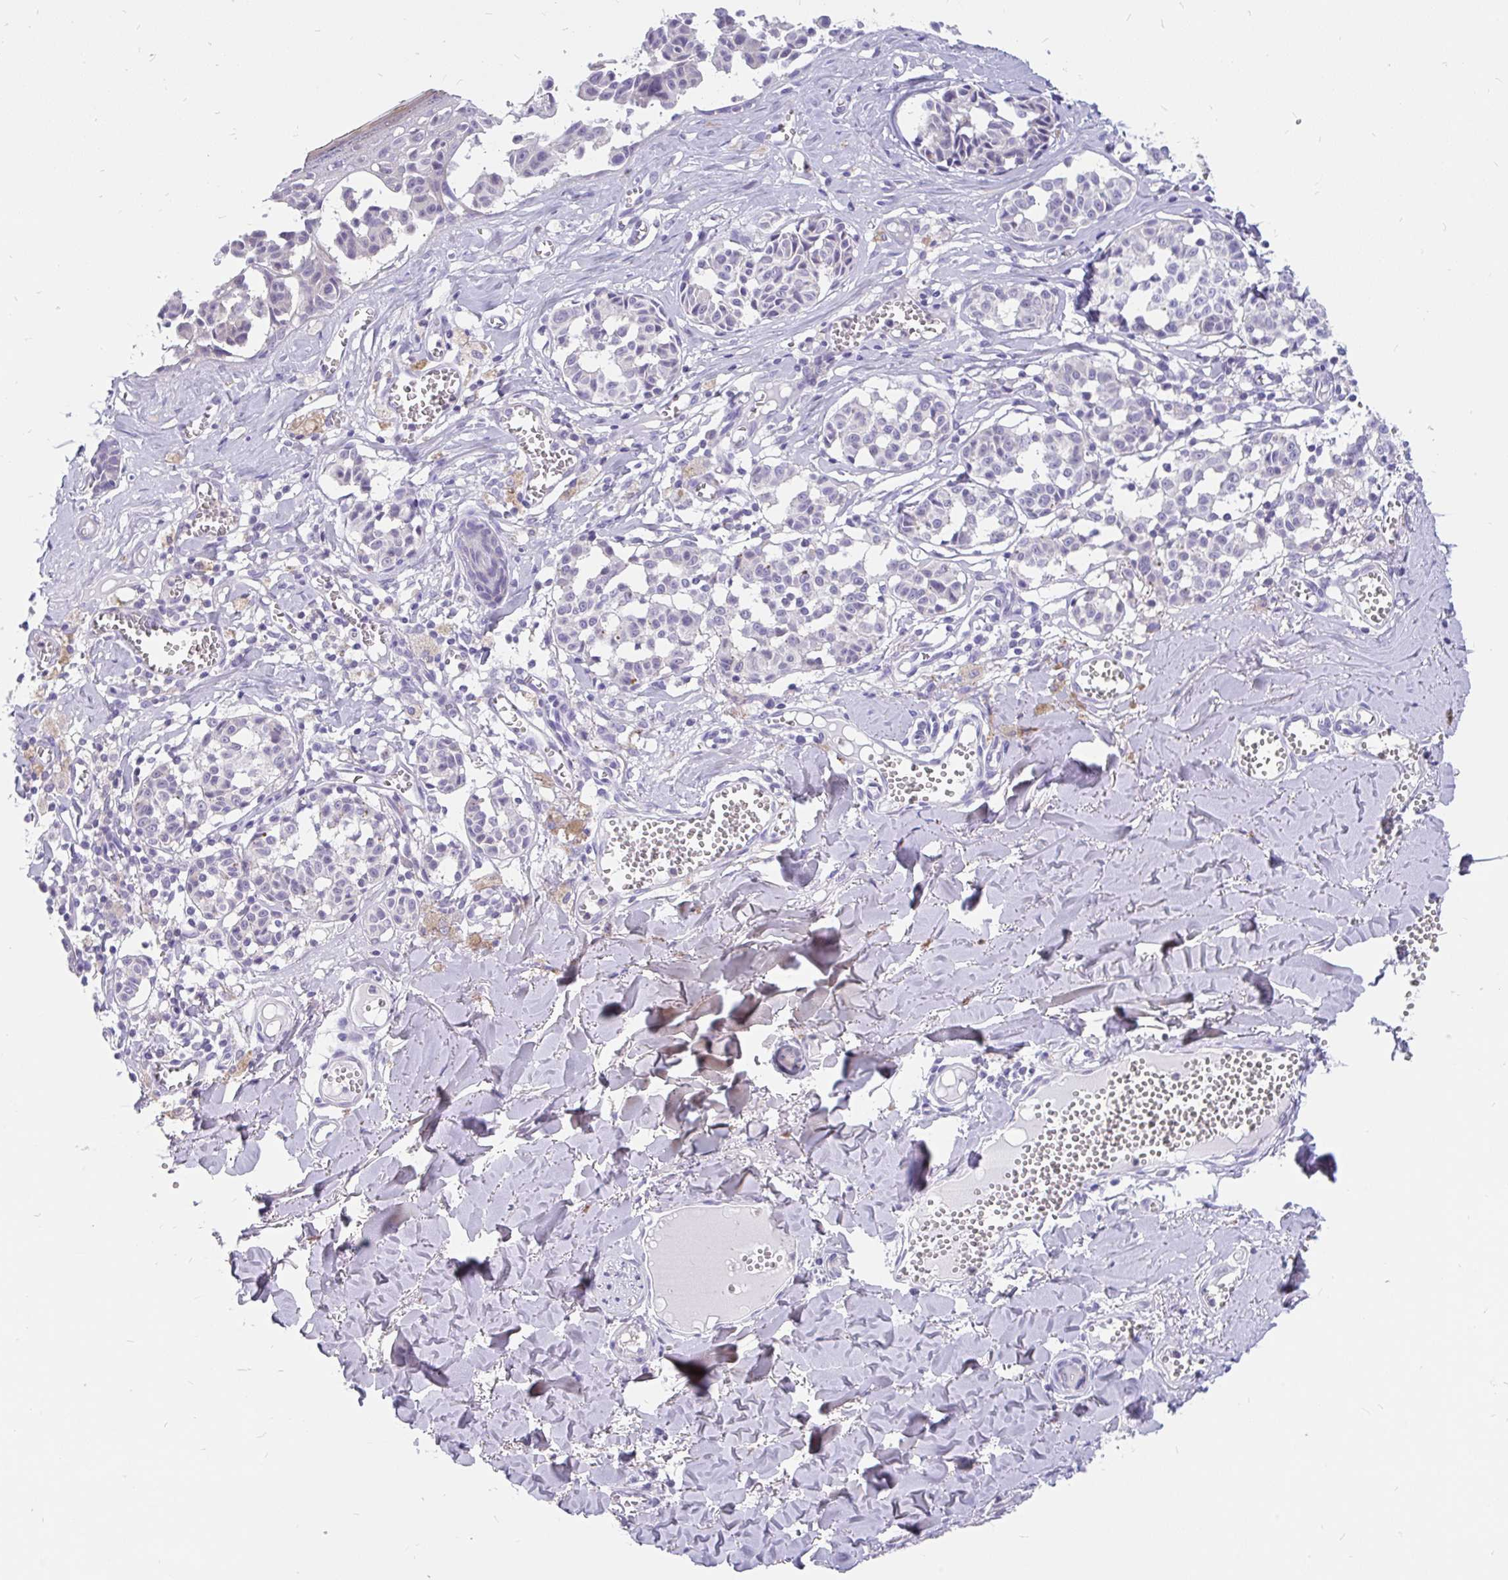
{"staining": {"intensity": "negative", "quantity": "none", "location": "none"}, "tissue": "melanoma", "cell_type": "Tumor cells", "image_type": "cancer", "snomed": [{"axis": "morphology", "description": "Malignant melanoma, NOS"}, {"axis": "topography", "description": "Skin"}], "caption": "There is no significant staining in tumor cells of malignant melanoma.", "gene": "KIAA2013", "patient": {"sex": "female", "age": 43}}